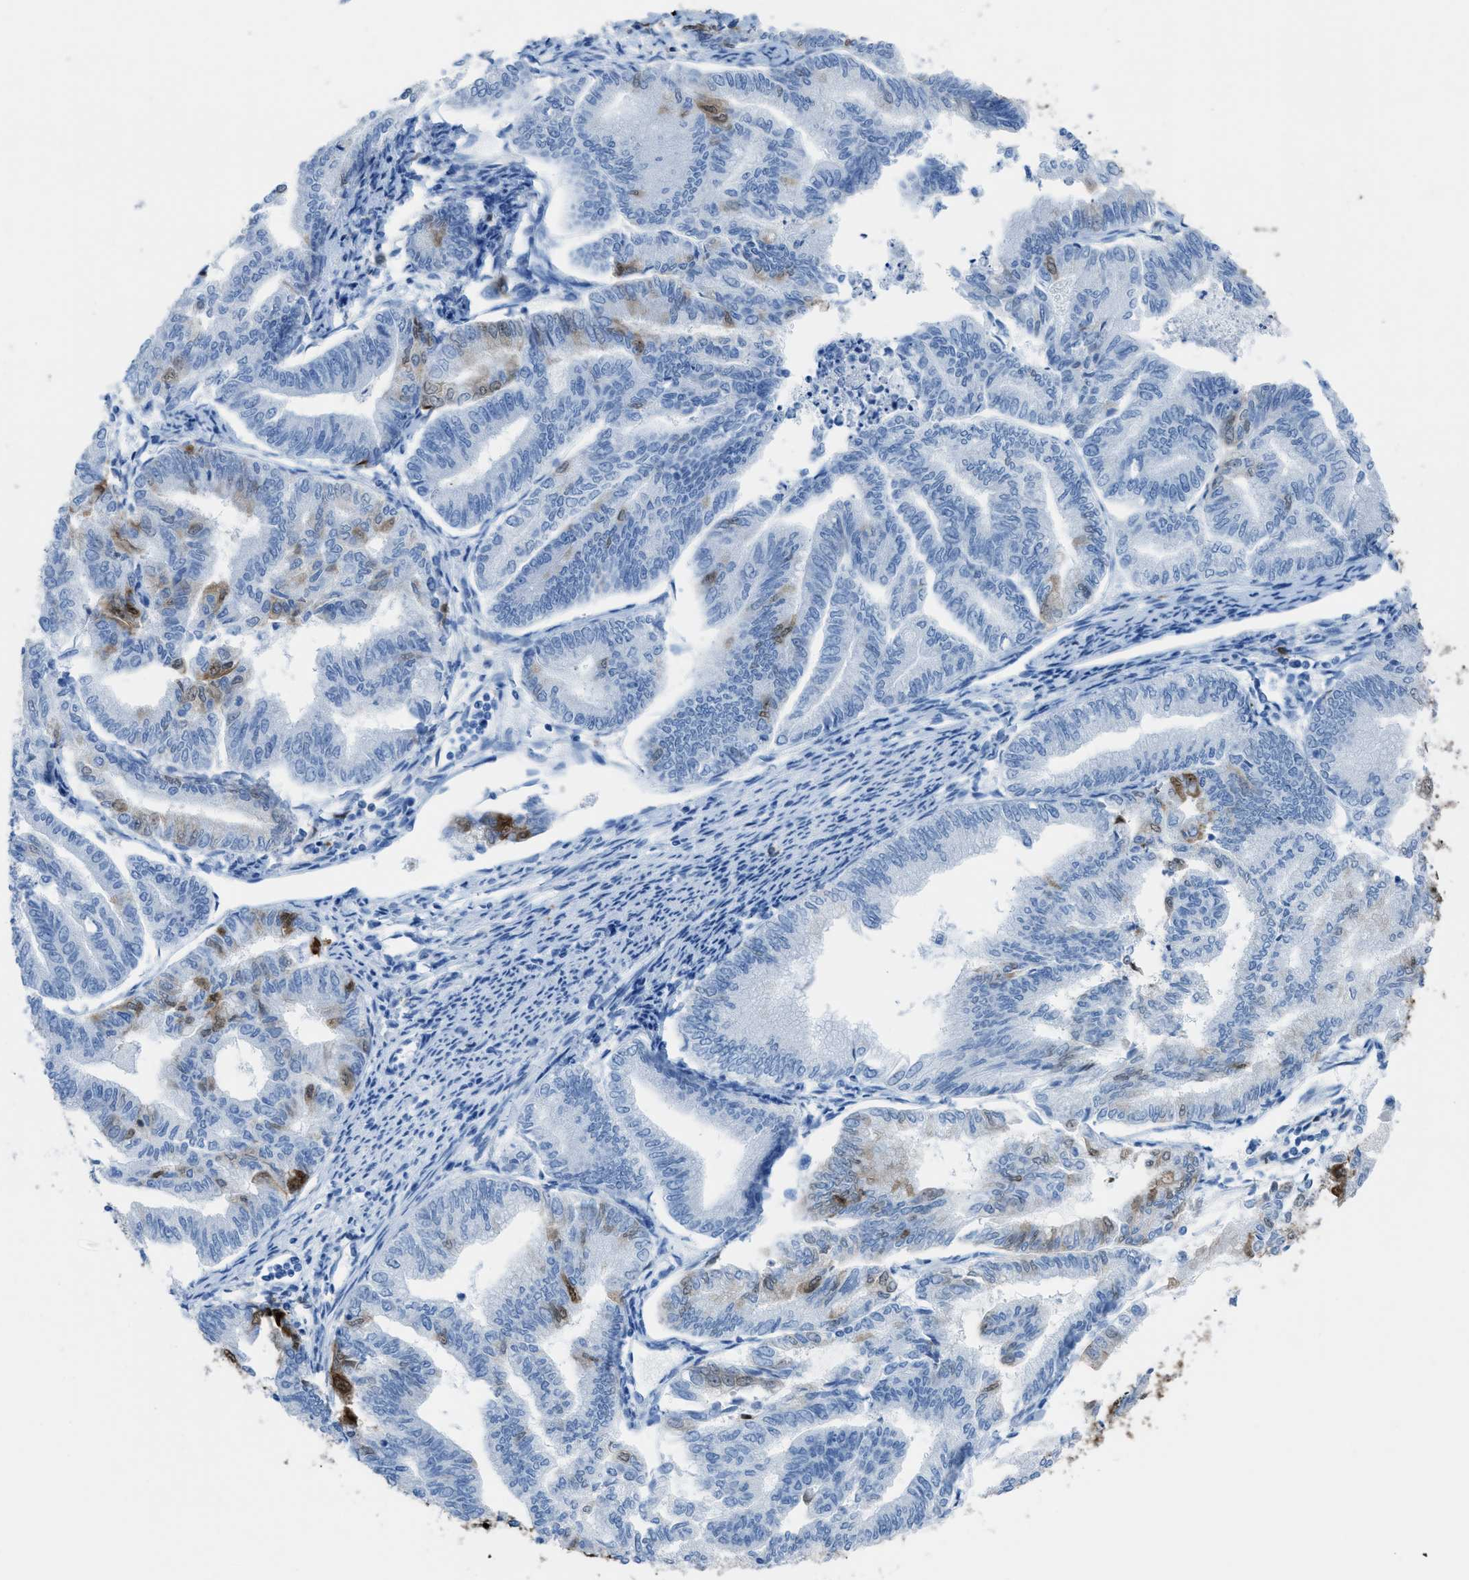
{"staining": {"intensity": "moderate", "quantity": "<25%", "location": "cytoplasmic/membranous,nuclear"}, "tissue": "endometrial cancer", "cell_type": "Tumor cells", "image_type": "cancer", "snomed": [{"axis": "morphology", "description": "Adenocarcinoma, NOS"}, {"axis": "topography", "description": "Endometrium"}], "caption": "This image demonstrates immunohistochemistry (IHC) staining of human endometrial cancer, with low moderate cytoplasmic/membranous and nuclear expression in about <25% of tumor cells.", "gene": "CDKN2A", "patient": {"sex": "female", "age": 79}}